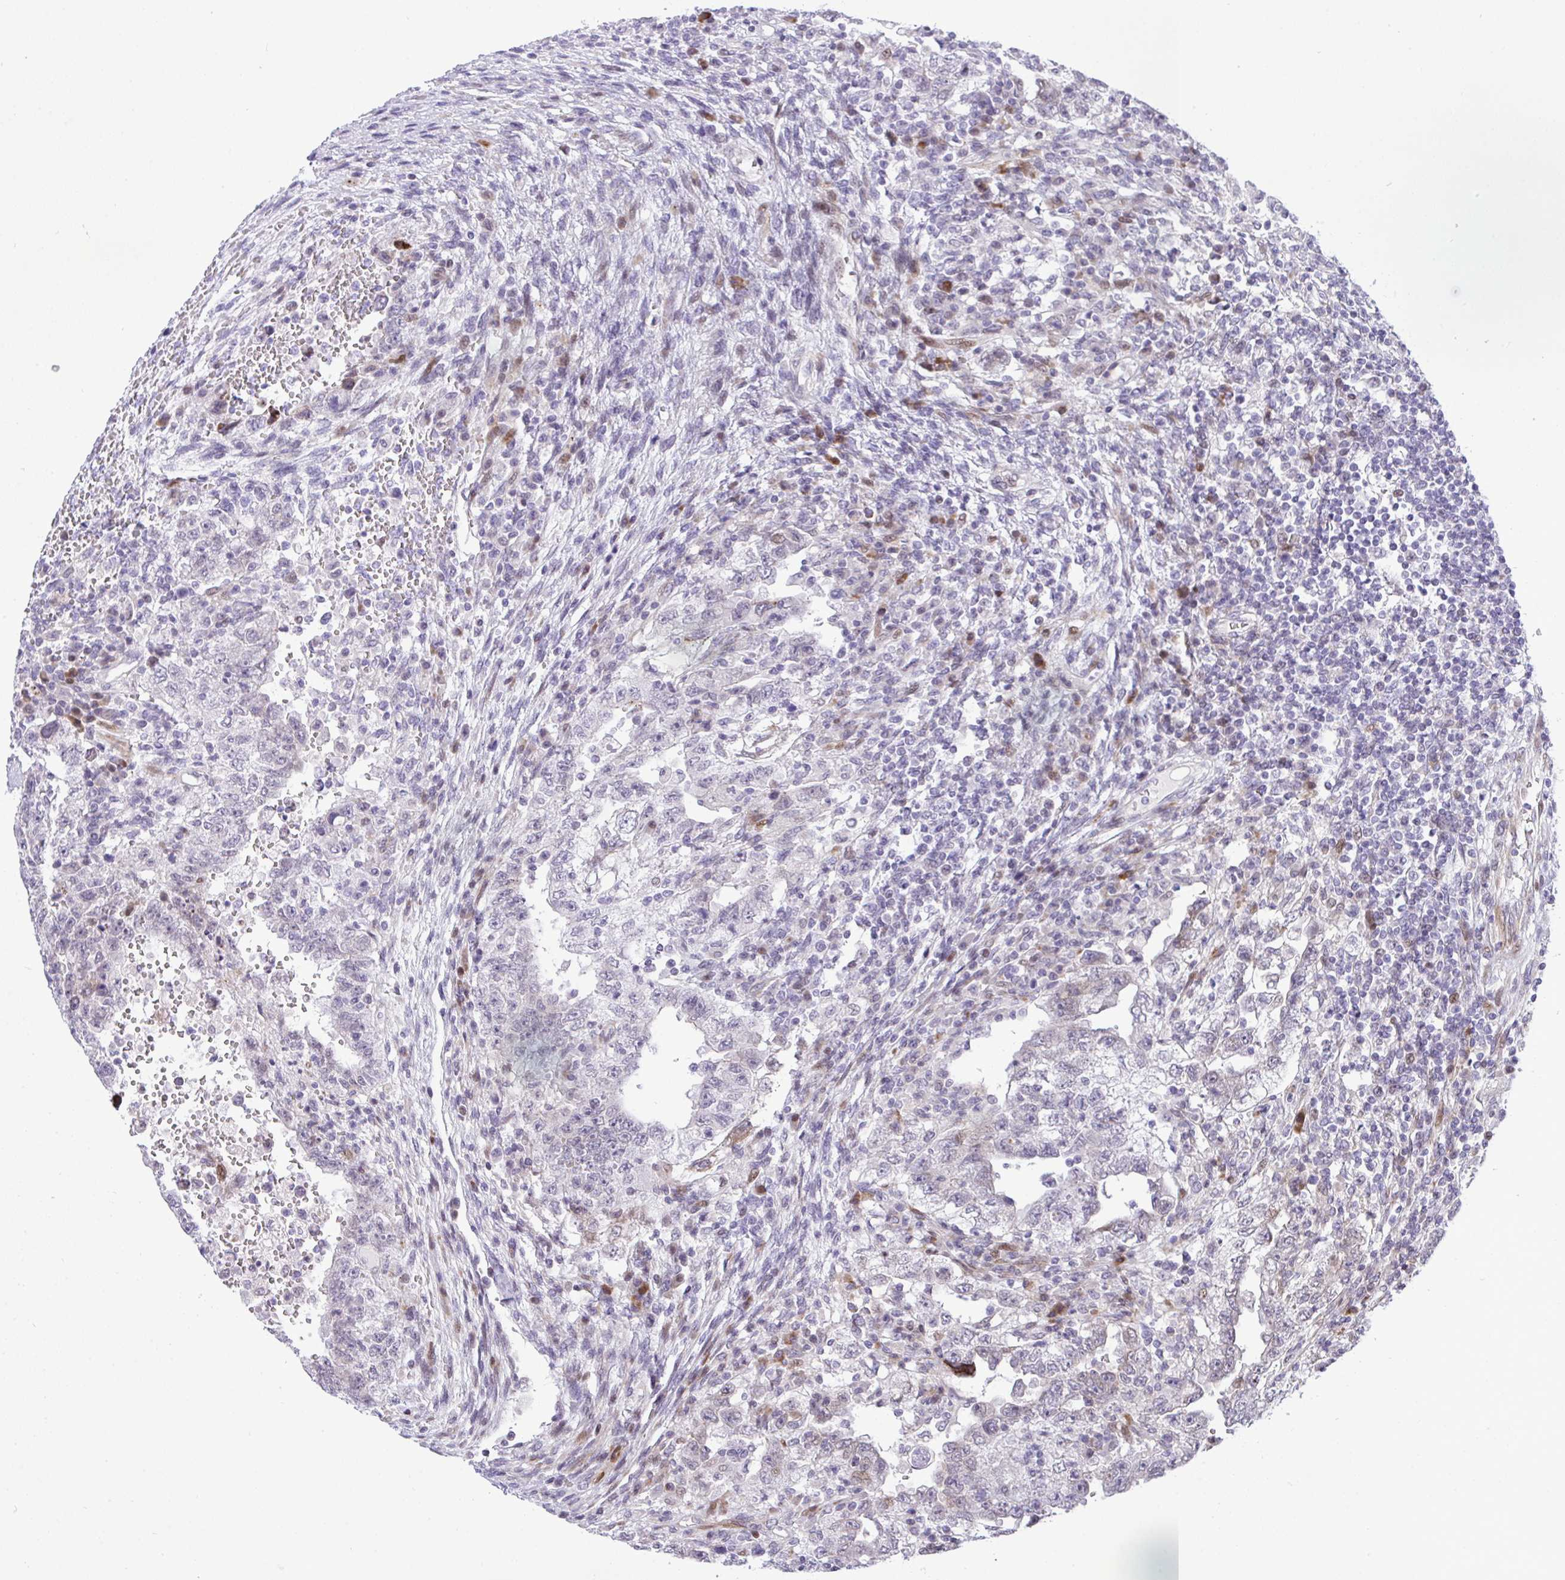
{"staining": {"intensity": "negative", "quantity": "none", "location": "none"}, "tissue": "testis cancer", "cell_type": "Tumor cells", "image_type": "cancer", "snomed": [{"axis": "morphology", "description": "Carcinoma, Embryonal, NOS"}, {"axis": "topography", "description": "Testis"}], "caption": "IHC of human embryonal carcinoma (testis) displays no expression in tumor cells.", "gene": "CASTOR2", "patient": {"sex": "male", "age": 26}}